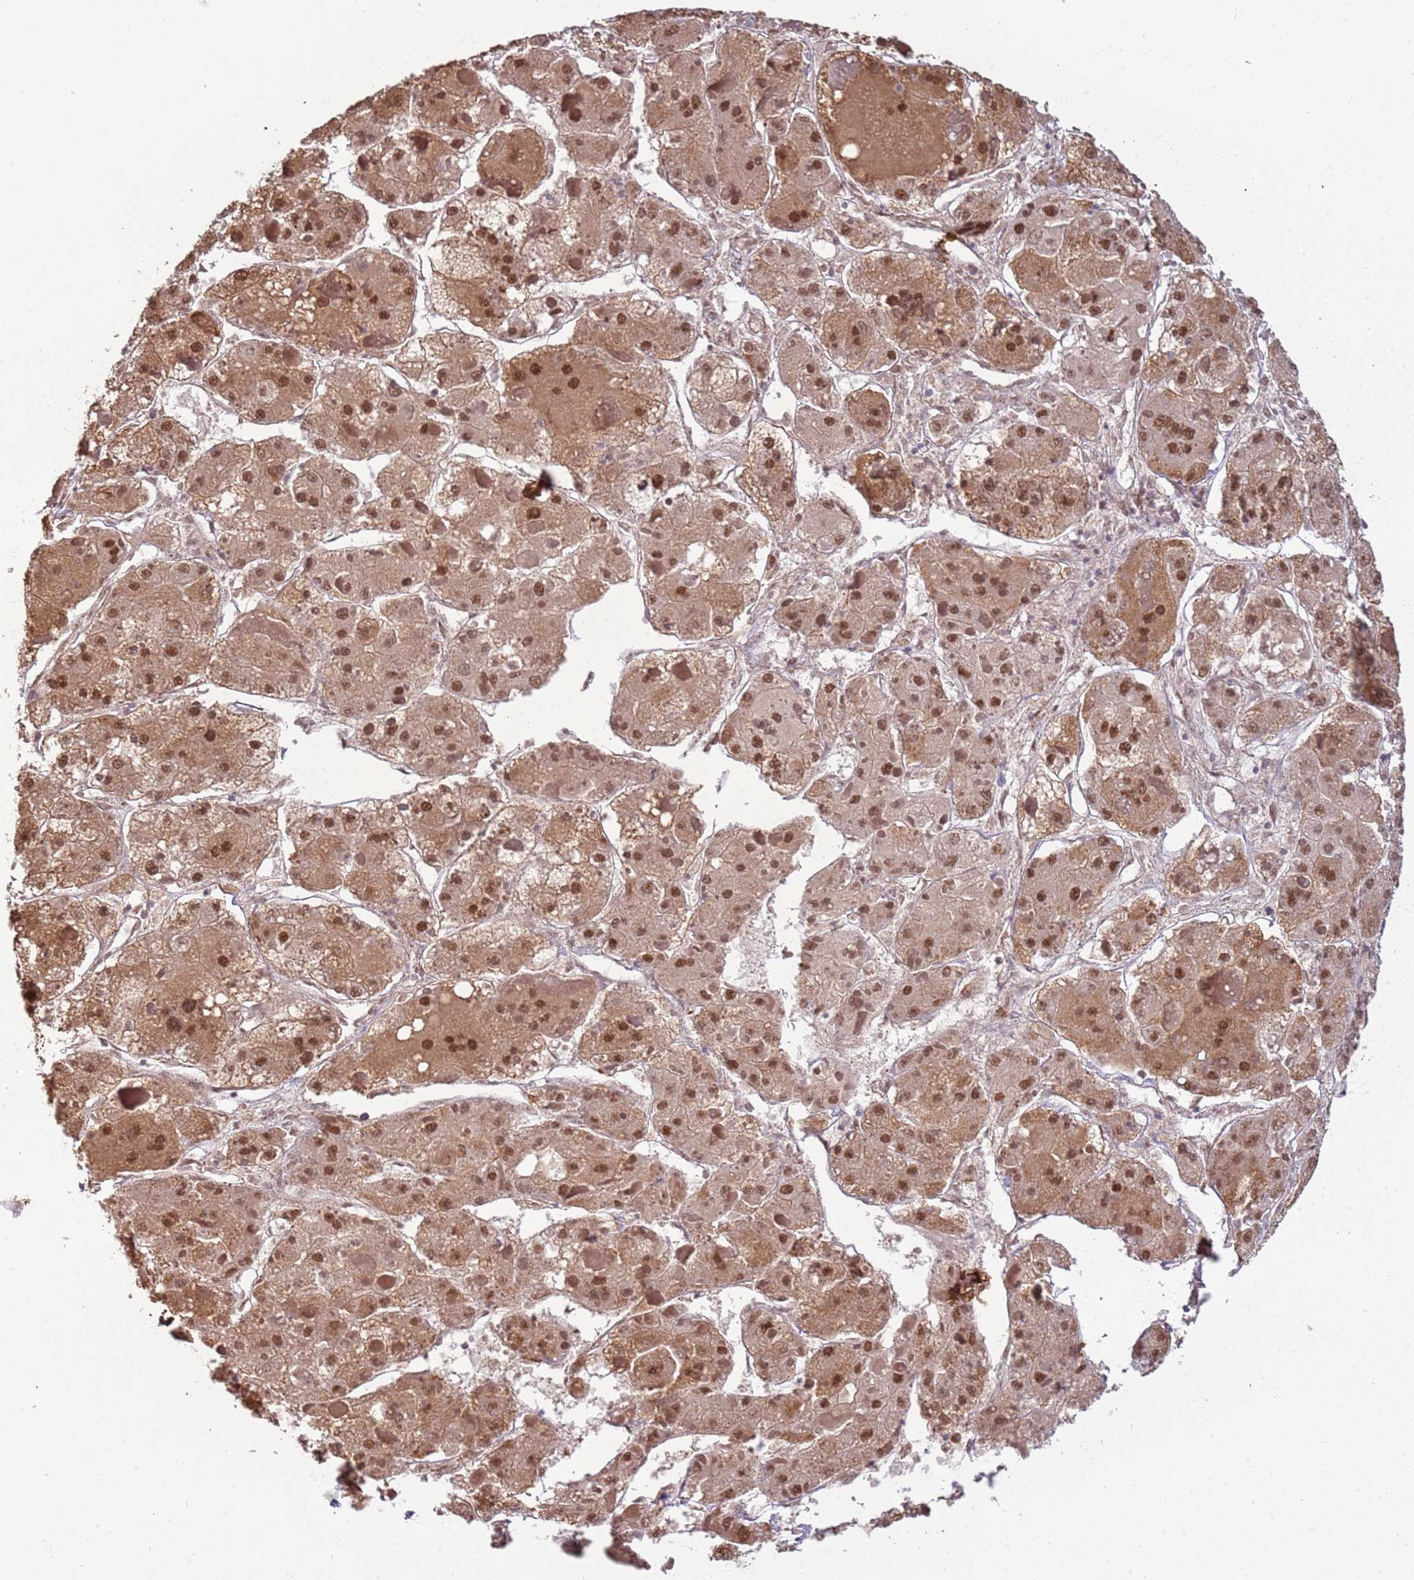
{"staining": {"intensity": "moderate", "quantity": ">75%", "location": "nuclear"}, "tissue": "liver cancer", "cell_type": "Tumor cells", "image_type": "cancer", "snomed": [{"axis": "morphology", "description": "Carcinoma, Hepatocellular, NOS"}, {"axis": "topography", "description": "Liver"}], "caption": "A photomicrograph of human hepatocellular carcinoma (liver) stained for a protein exhibits moderate nuclear brown staining in tumor cells.", "gene": "POLR3H", "patient": {"sex": "female", "age": 73}}